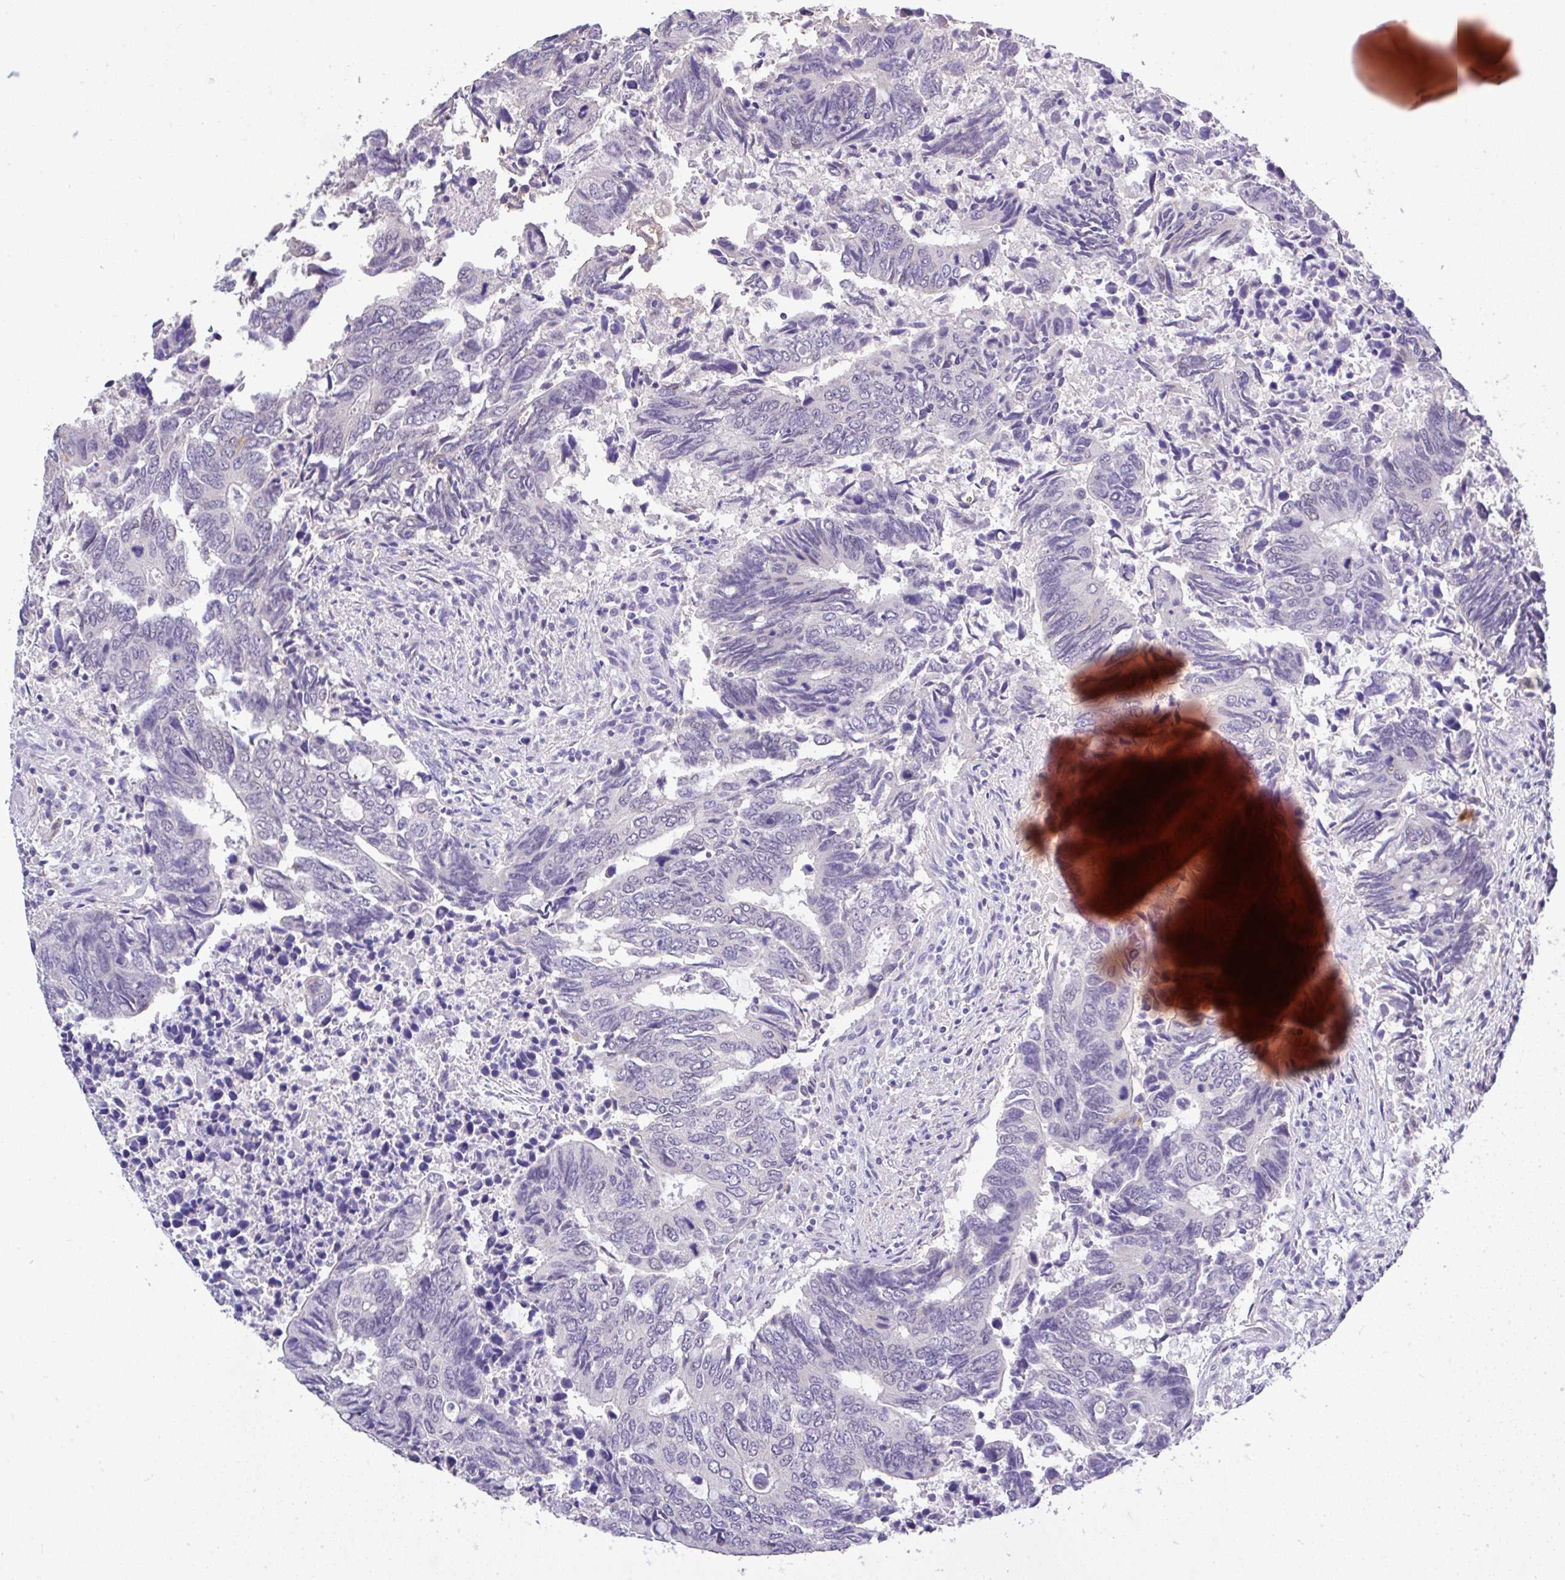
{"staining": {"intensity": "negative", "quantity": "none", "location": "none"}, "tissue": "colorectal cancer", "cell_type": "Tumor cells", "image_type": "cancer", "snomed": [{"axis": "morphology", "description": "Adenocarcinoma, NOS"}, {"axis": "topography", "description": "Colon"}], "caption": "High power microscopy photomicrograph of an IHC micrograph of colorectal adenocarcinoma, revealing no significant expression in tumor cells.", "gene": "CTU1", "patient": {"sex": "male", "age": 87}}